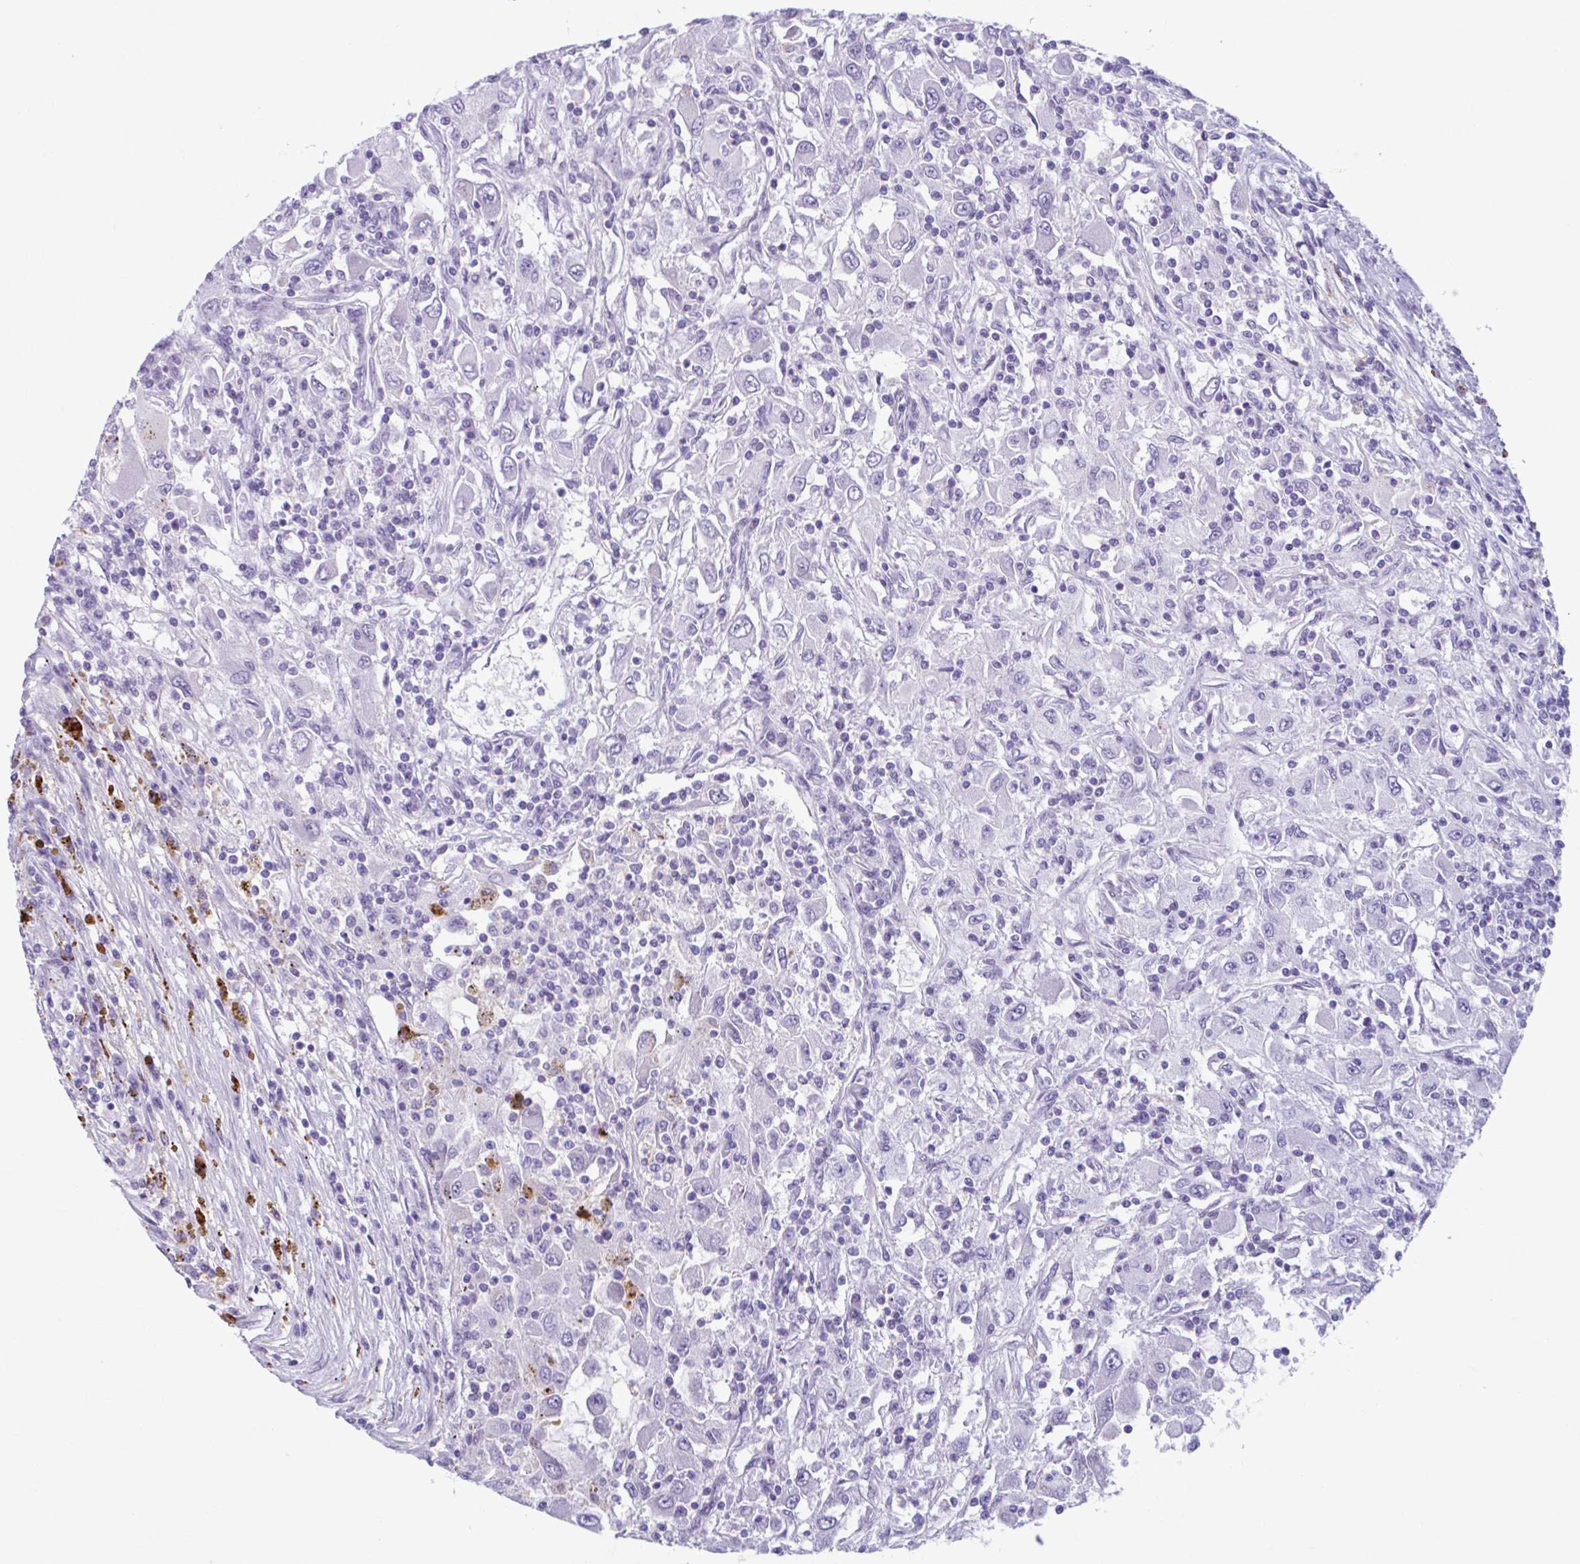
{"staining": {"intensity": "negative", "quantity": "none", "location": "none"}, "tissue": "renal cancer", "cell_type": "Tumor cells", "image_type": "cancer", "snomed": [{"axis": "morphology", "description": "Adenocarcinoma, NOS"}, {"axis": "topography", "description": "Kidney"}], "caption": "A photomicrograph of human renal cancer (adenocarcinoma) is negative for staining in tumor cells.", "gene": "C12orf71", "patient": {"sex": "female", "age": 67}}